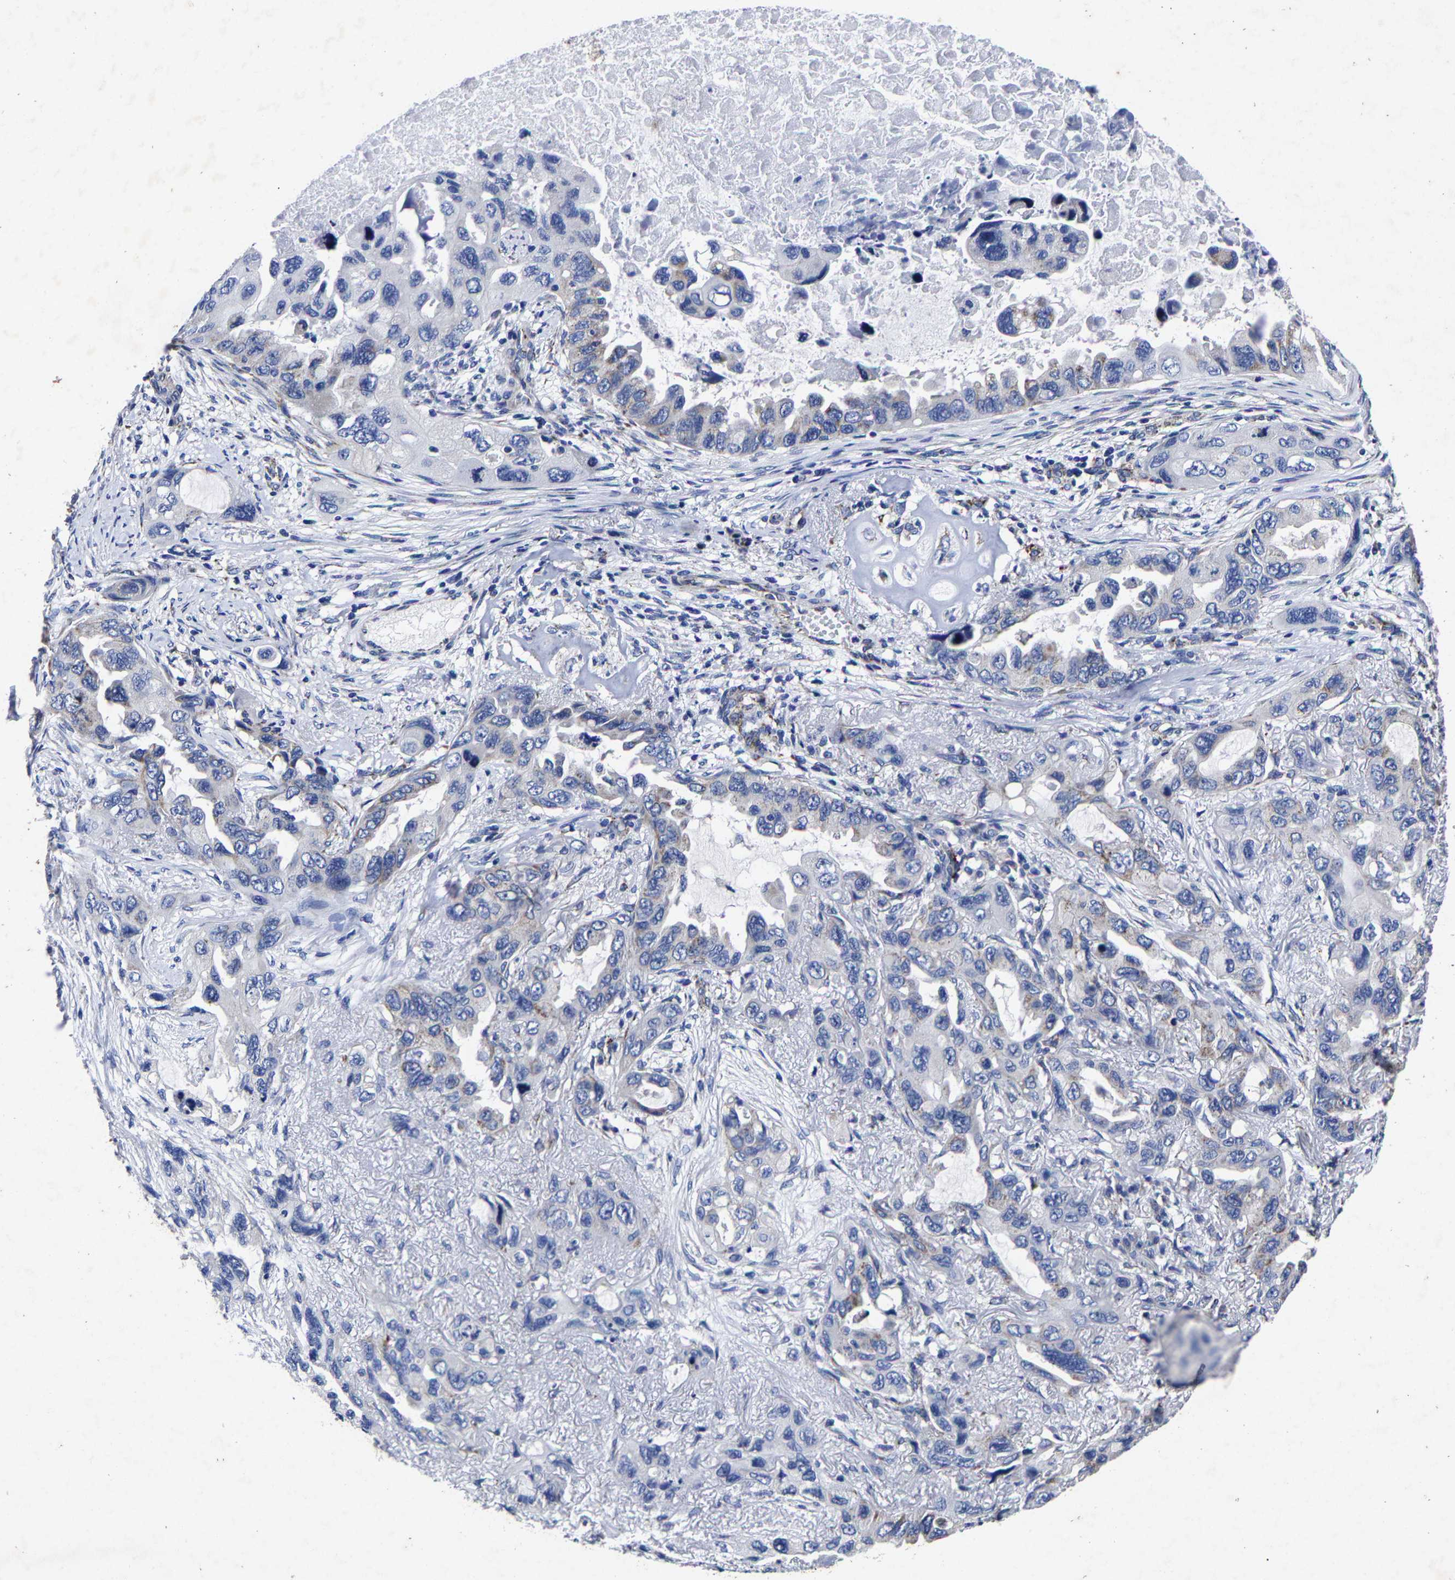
{"staining": {"intensity": "negative", "quantity": "none", "location": "none"}, "tissue": "lung cancer", "cell_type": "Tumor cells", "image_type": "cancer", "snomed": [{"axis": "morphology", "description": "Squamous cell carcinoma, NOS"}, {"axis": "topography", "description": "Lung"}], "caption": "Squamous cell carcinoma (lung) stained for a protein using immunohistochemistry (IHC) shows no positivity tumor cells.", "gene": "AASS", "patient": {"sex": "female", "age": 73}}